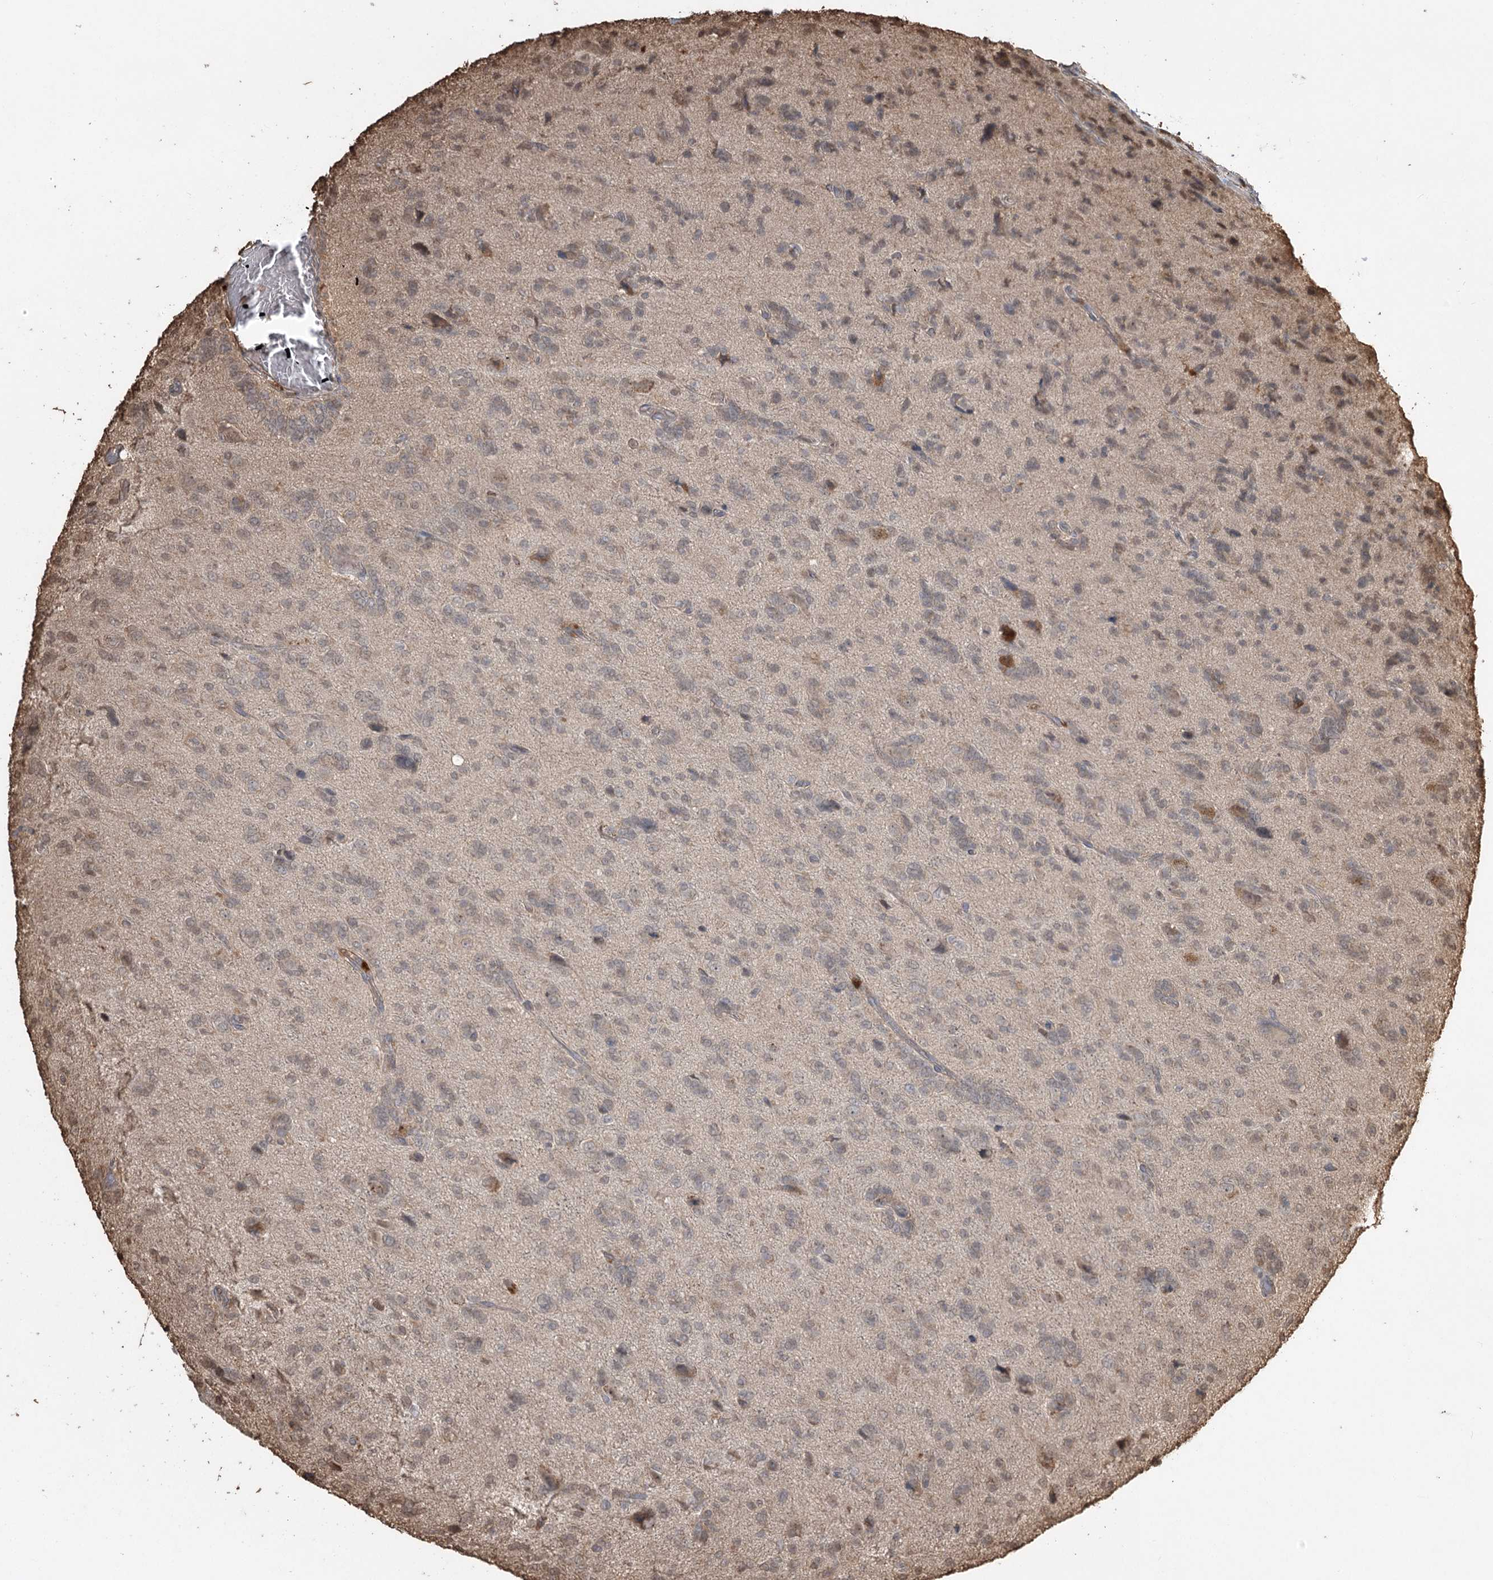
{"staining": {"intensity": "weak", "quantity": "<25%", "location": "nuclear"}, "tissue": "glioma", "cell_type": "Tumor cells", "image_type": "cancer", "snomed": [{"axis": "morphology", "description": "Glioma, malignant, High grade"}, {"axis": "topography", "description": "Brain"}], "caption": "High power microscopy micrograph of an immunohistochemistry (IHC) micrograph of glioma, revealing no significant positivity in tumor cells.", "gene": "PLCH1", "patient": {"sex": "female", "age": 59}}